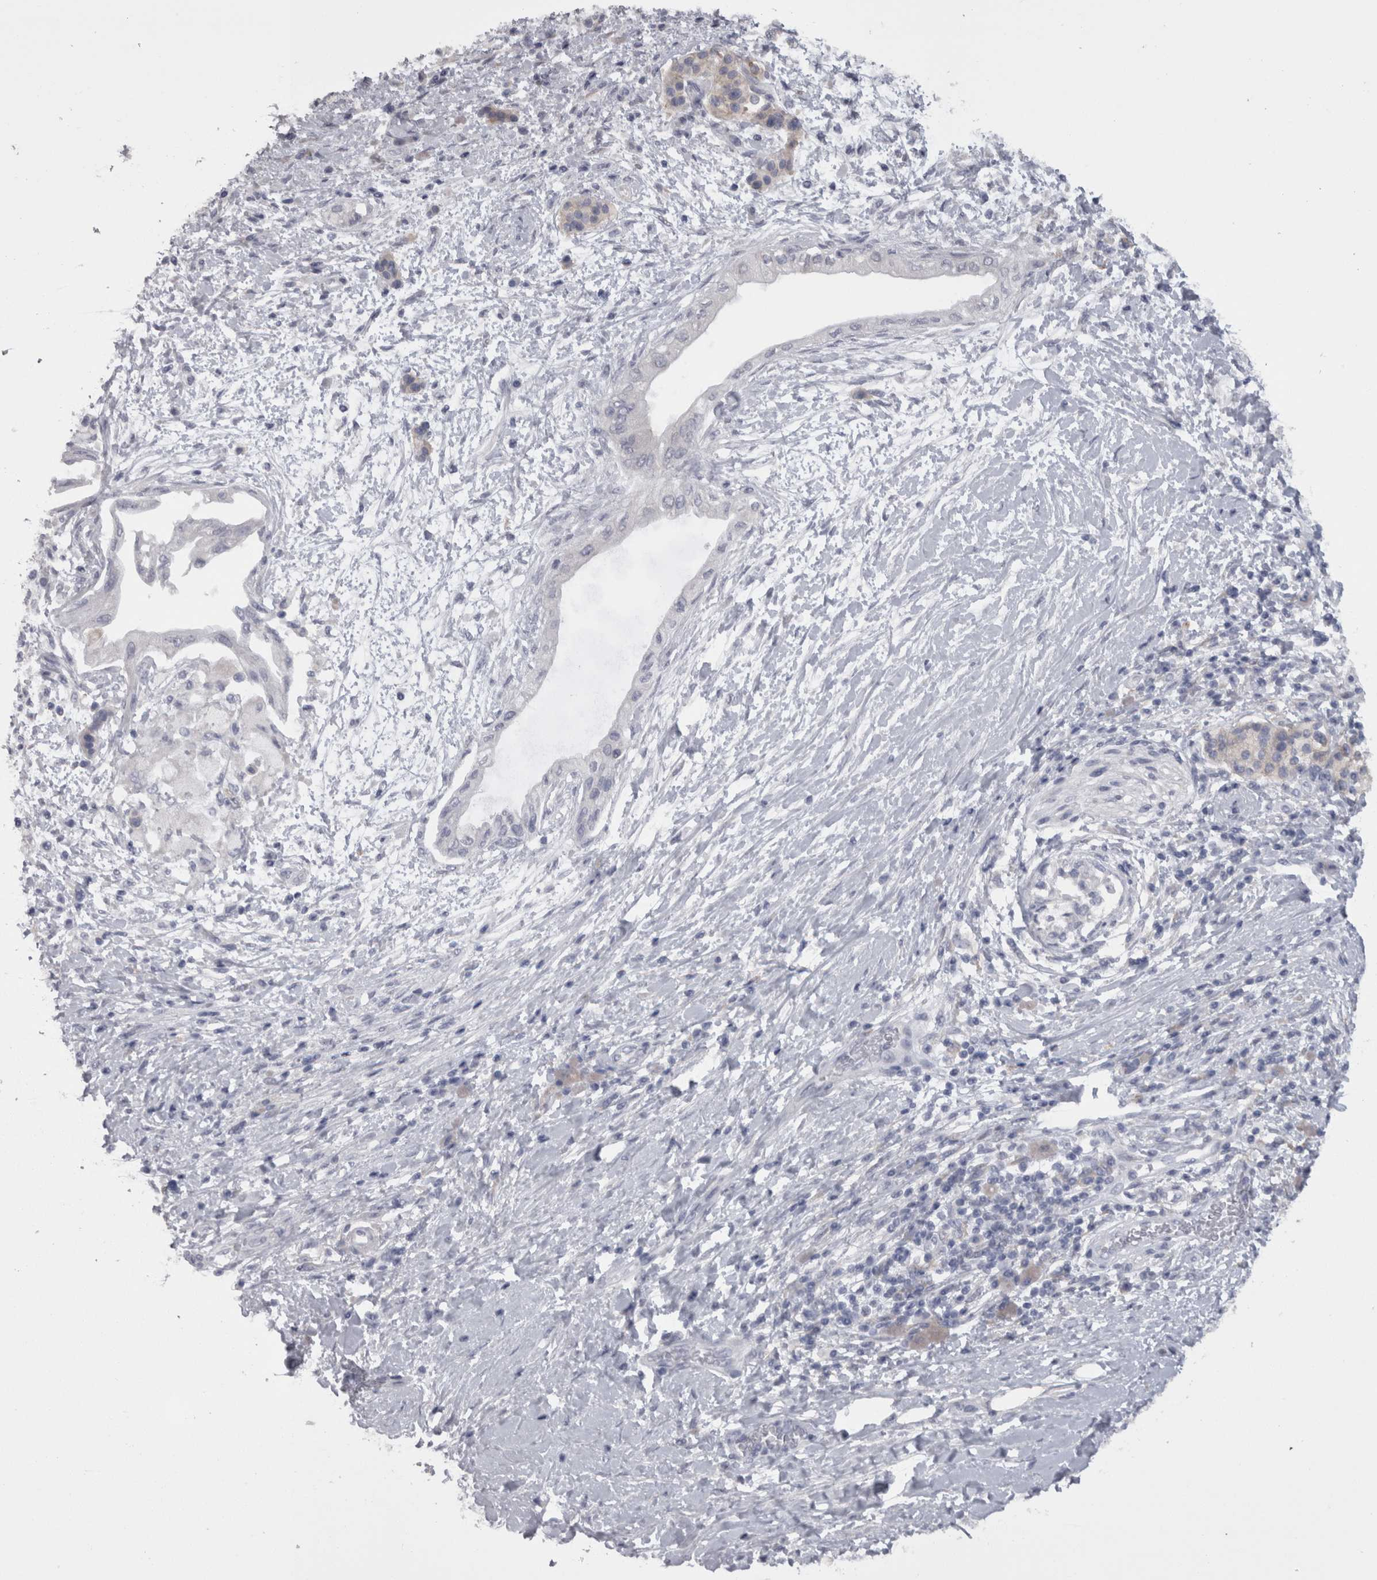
{"staining": {"intensity": "negative", "quantity": "none", "location": "none"}, "tissue": "pancreatic cancer", "cell_type": "Tumor cells", "image_type": "cancer", "snomed": [{"axis": "morphology", "description": "Normal tissue, NOS"}, {"axis": "morphology", "description": "Adenocarcinoma, NOS"}, {"axis": "topography", "description": "Pancreas"}, {"axis": "topography", "description": "Duodenum"}], "caption": "Histopathology image shows no protein staining in tumor cells of pancreatic cancer (adenocarcinoma) tissue. Brightfield microscopy of immunohistochemistry (IHC) stained with DAB (brown) and hematoxylin (blue), captured at high magnification.", "gene": "CAMK2D", "patient": {"sex": "female", "age": 60}}